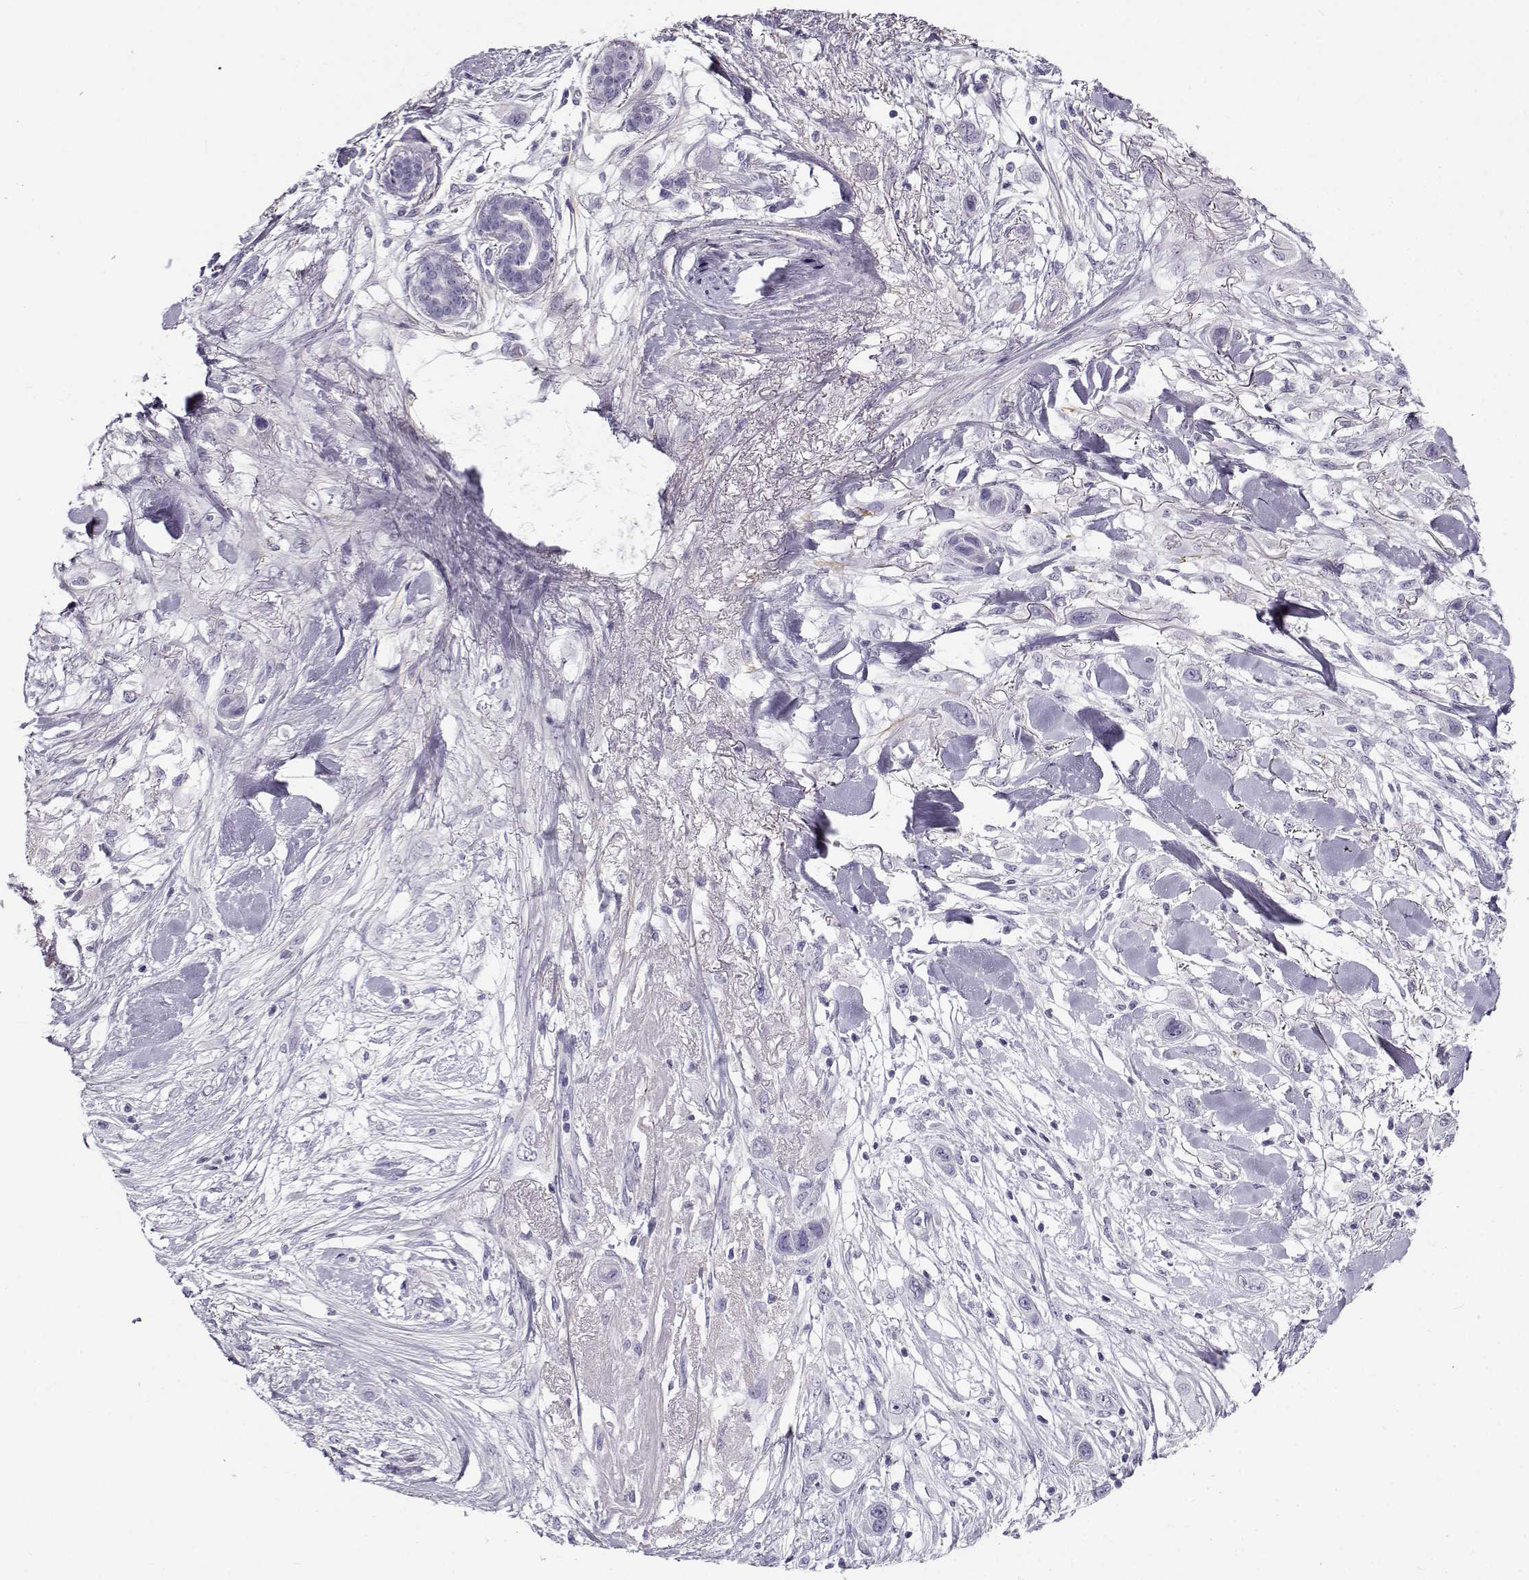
{"staining": {"intensity": "negative", "quantity": "none", "location": "none"}, "tissue": "skin cancer", "cell_type": "Tumor cells", "image_type": "cancer", "snomed": [{"axis": "morphology", "description": "Squamous cell carcinoma, NOS"}, {"axis": "topography", "description": "Skin"}], "caption": "Tumor cells are negative for brown protein staining in skin cancer.", "gene": "GTSF1L", "patient": {"sex": "male", "age": 79}}